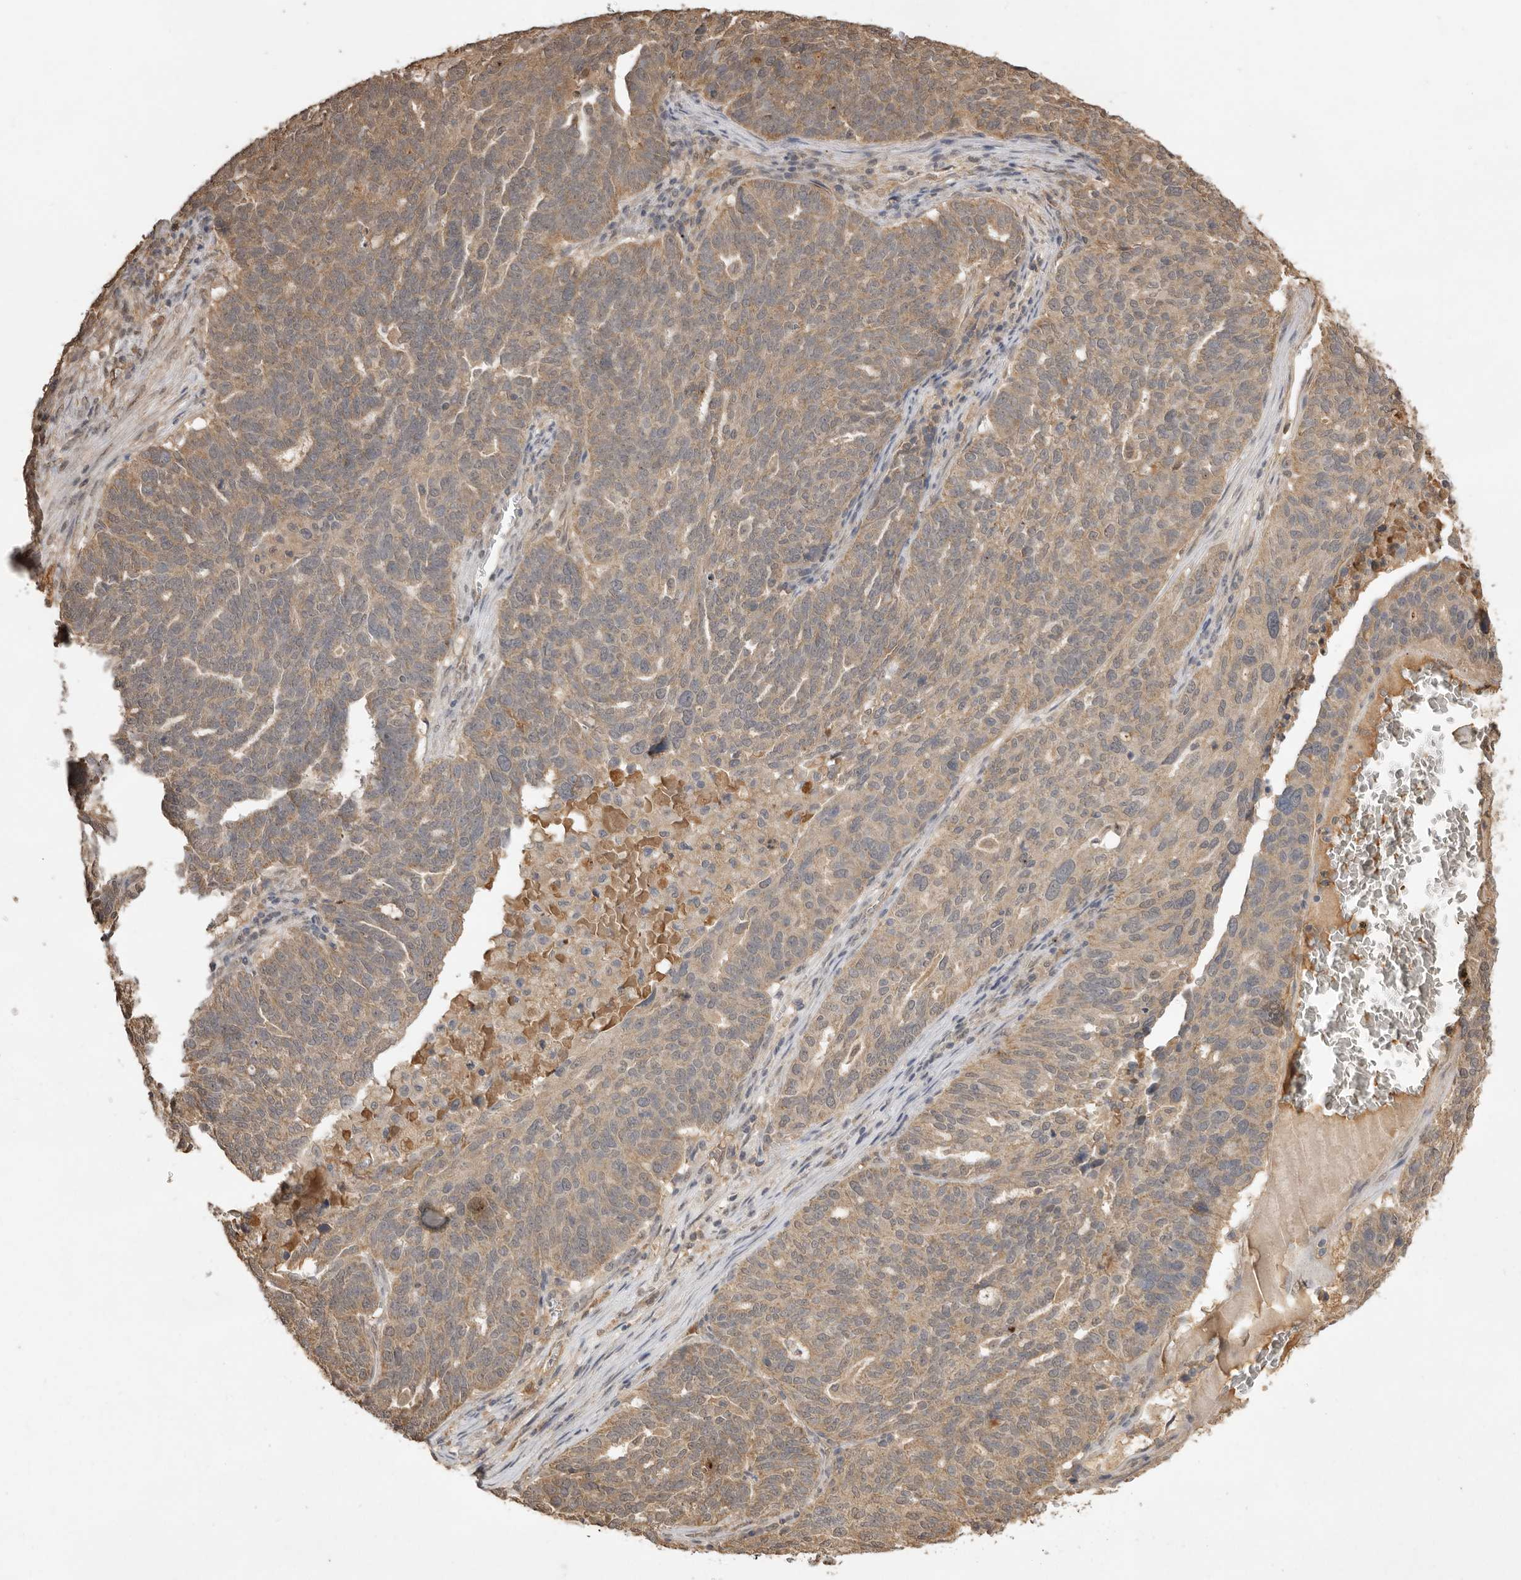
{"staining": {"intensity": "moderate", "quantity": ">75%", "location": "cytoplasmic/membranous"}, "tissue": "ovarian cancer", "cell_type": "Tumor cells", "image_type": "cancer", "snomed": [{"axis": "morphology", "description": "Cystadenocarcinoma, serous, NOS"}, {"axis": "topography", "description": "Ovary"}], "caption": "Protein positivity by immunohistochemistry exhibits moderate cytoplasmic/membranous positivity in about >75% of tumor cells in ovarian serous cystadenocarcinoma. The protein of interest is stained brown, and the nuclei are stained in blue (DAB (3,3'-diaminobenzidine) IHC with brightfield microscopy, high magnification).", "gene": "JAG2", "patient": {"sex": "female", "age": 59}}